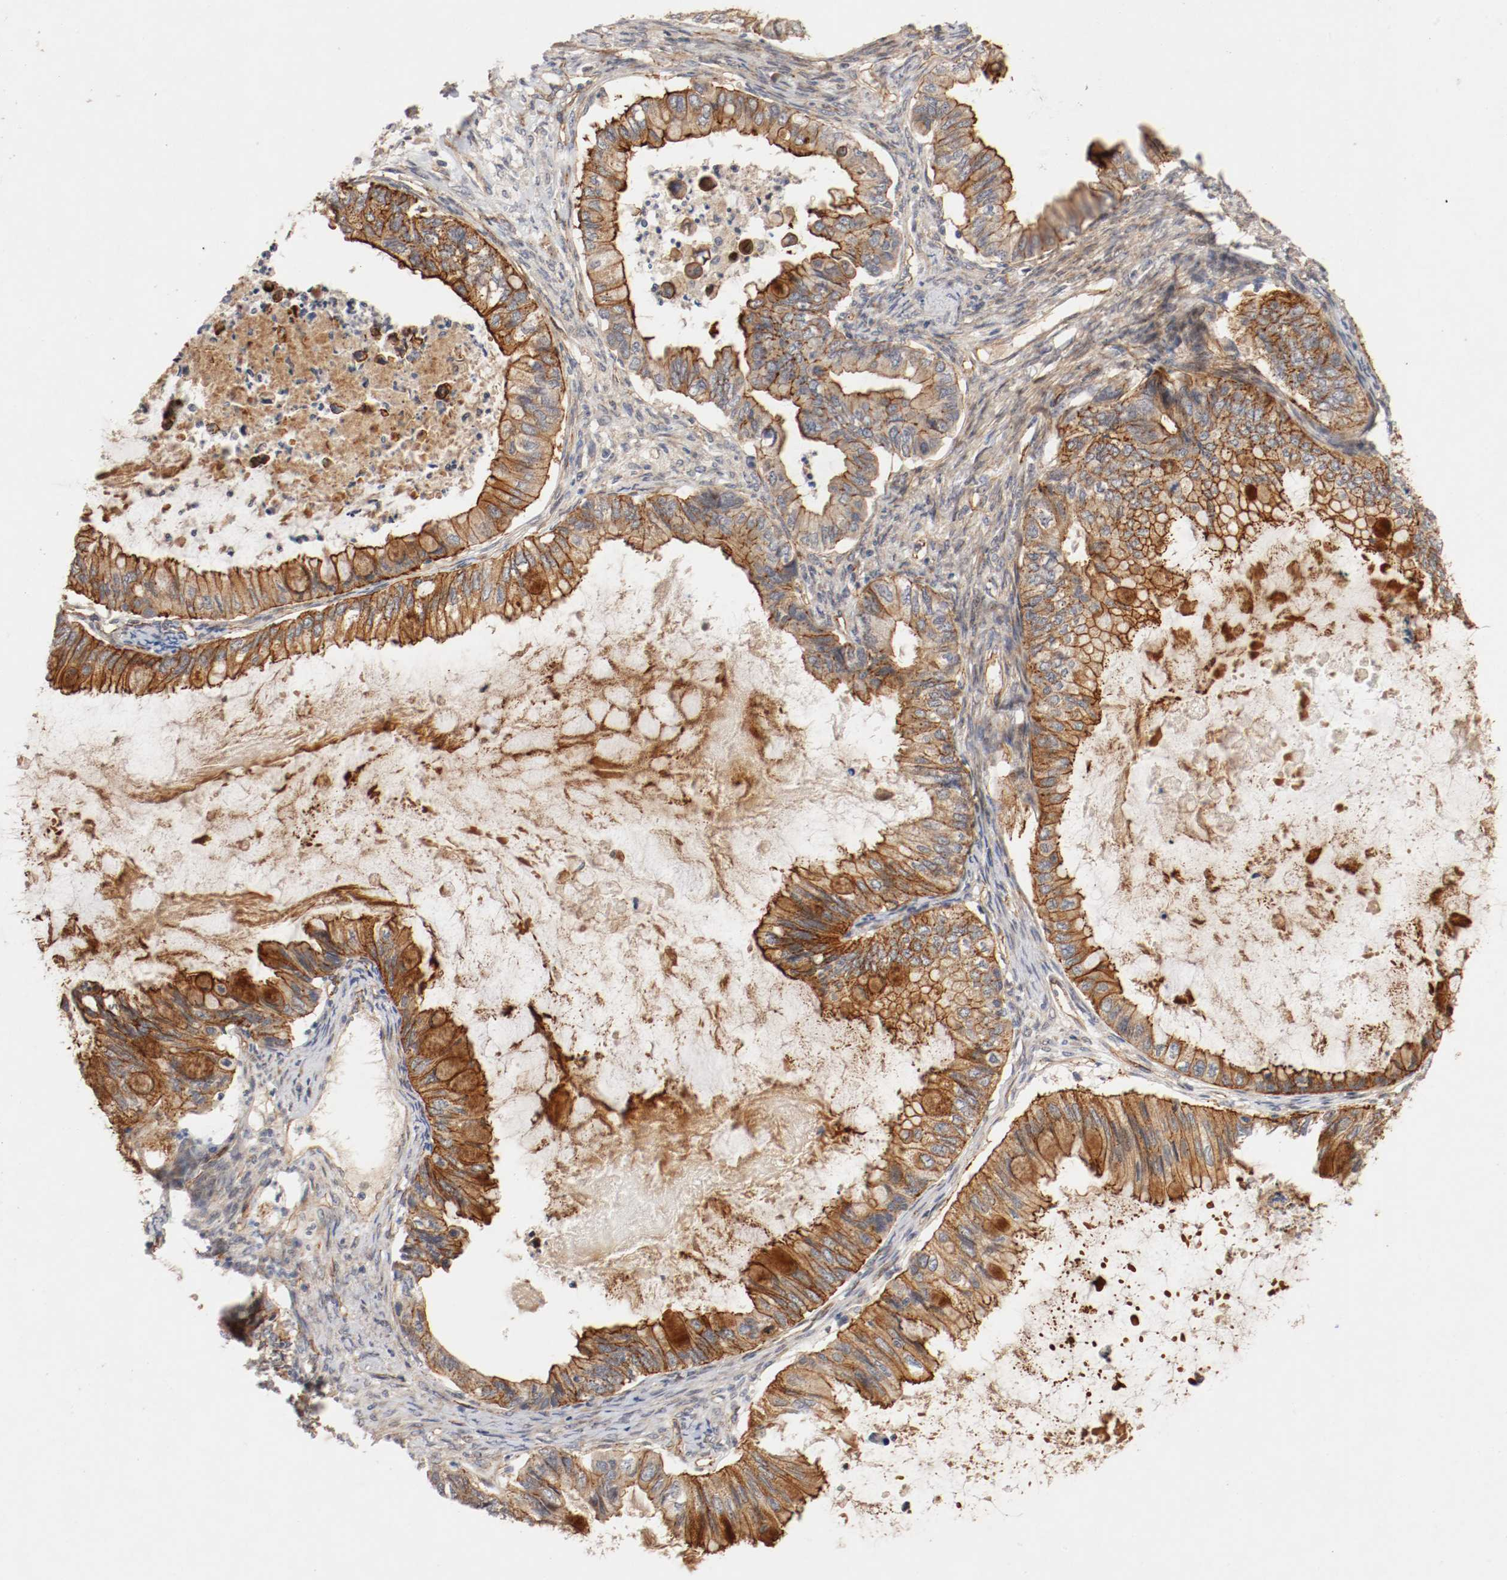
{"staining": {"intensity": "strong", "quantity": ">75%", "location": "cytoplasmic/membranous"}, "tissue": "ovarian cancer", "cell_type": "Tumor cells", "image_type": "cancer", "snomed": [{"axis": "morphology", "description": "Cystadenocarcinoma, mucinous, NOS"}, {"axis": "topography", "description": "Ovary"}], "caption": "Human mucinous cystadenocarcinoma (ovarian) stained for a protein (brown) exhibits strong cytoplasmic/membranous positive positivity in approximately >75% of tumor cells.", "gene": "TYK2", "patient": {"sex": "female", "age": 80}}